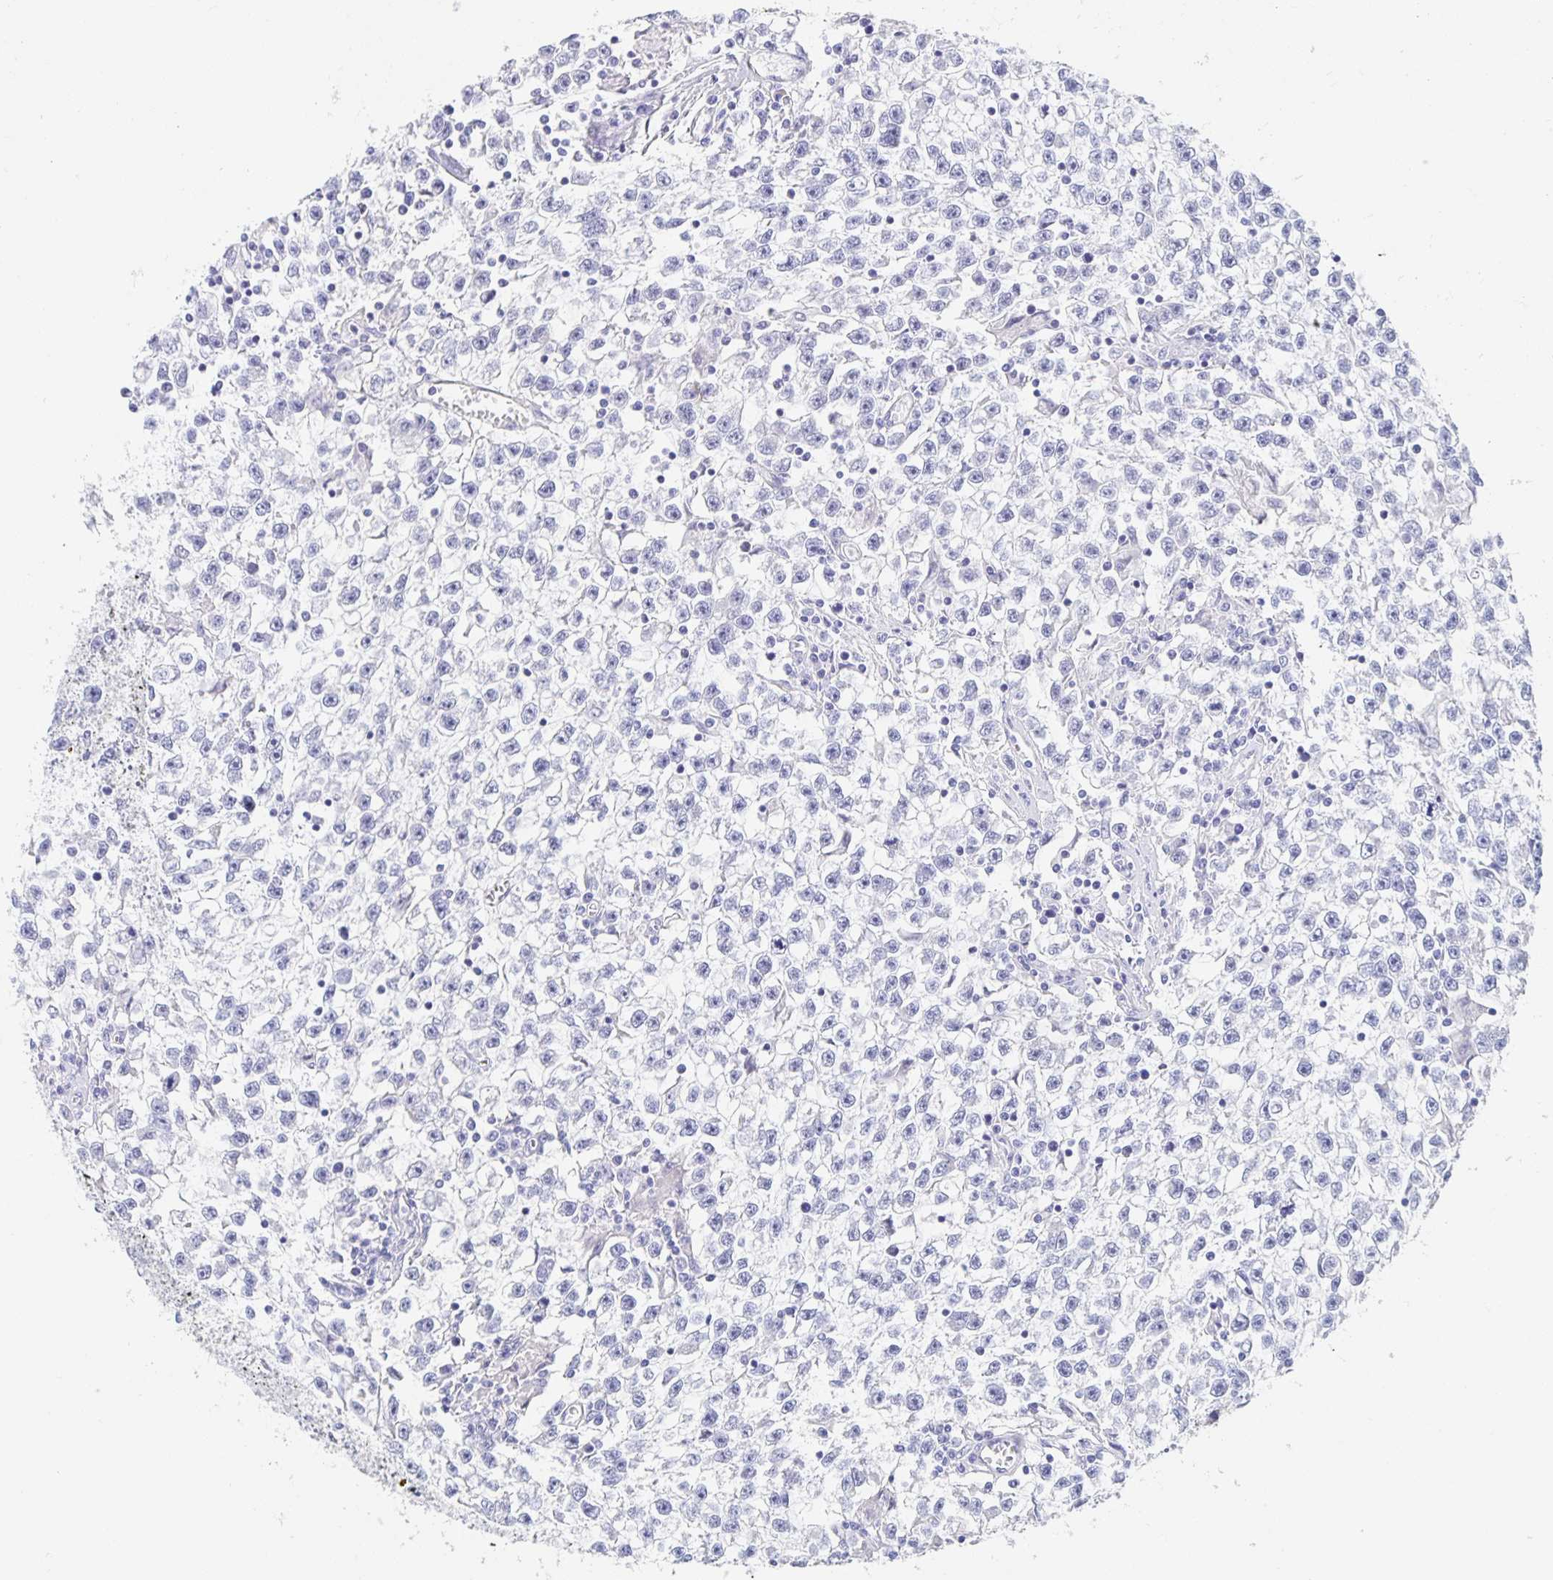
{"staining": {"intensity": "negative", "quantity": "none", "location": "none"}, "tissue": "testis cancer", "cell_type": "Tumor cells", "image_type": "cancer", "snomed": [{"axis": "morphology", "description": "Seminoma, NOS"}, {"axis": "topography", "description": "Testis"}], "caption": "Testis cancer (seminoma) was stained to show a protein in brown. There is no significant expression in tumor cells.", "gene": "DMBT1", "patient": {"sex": "male", "age": 31}}